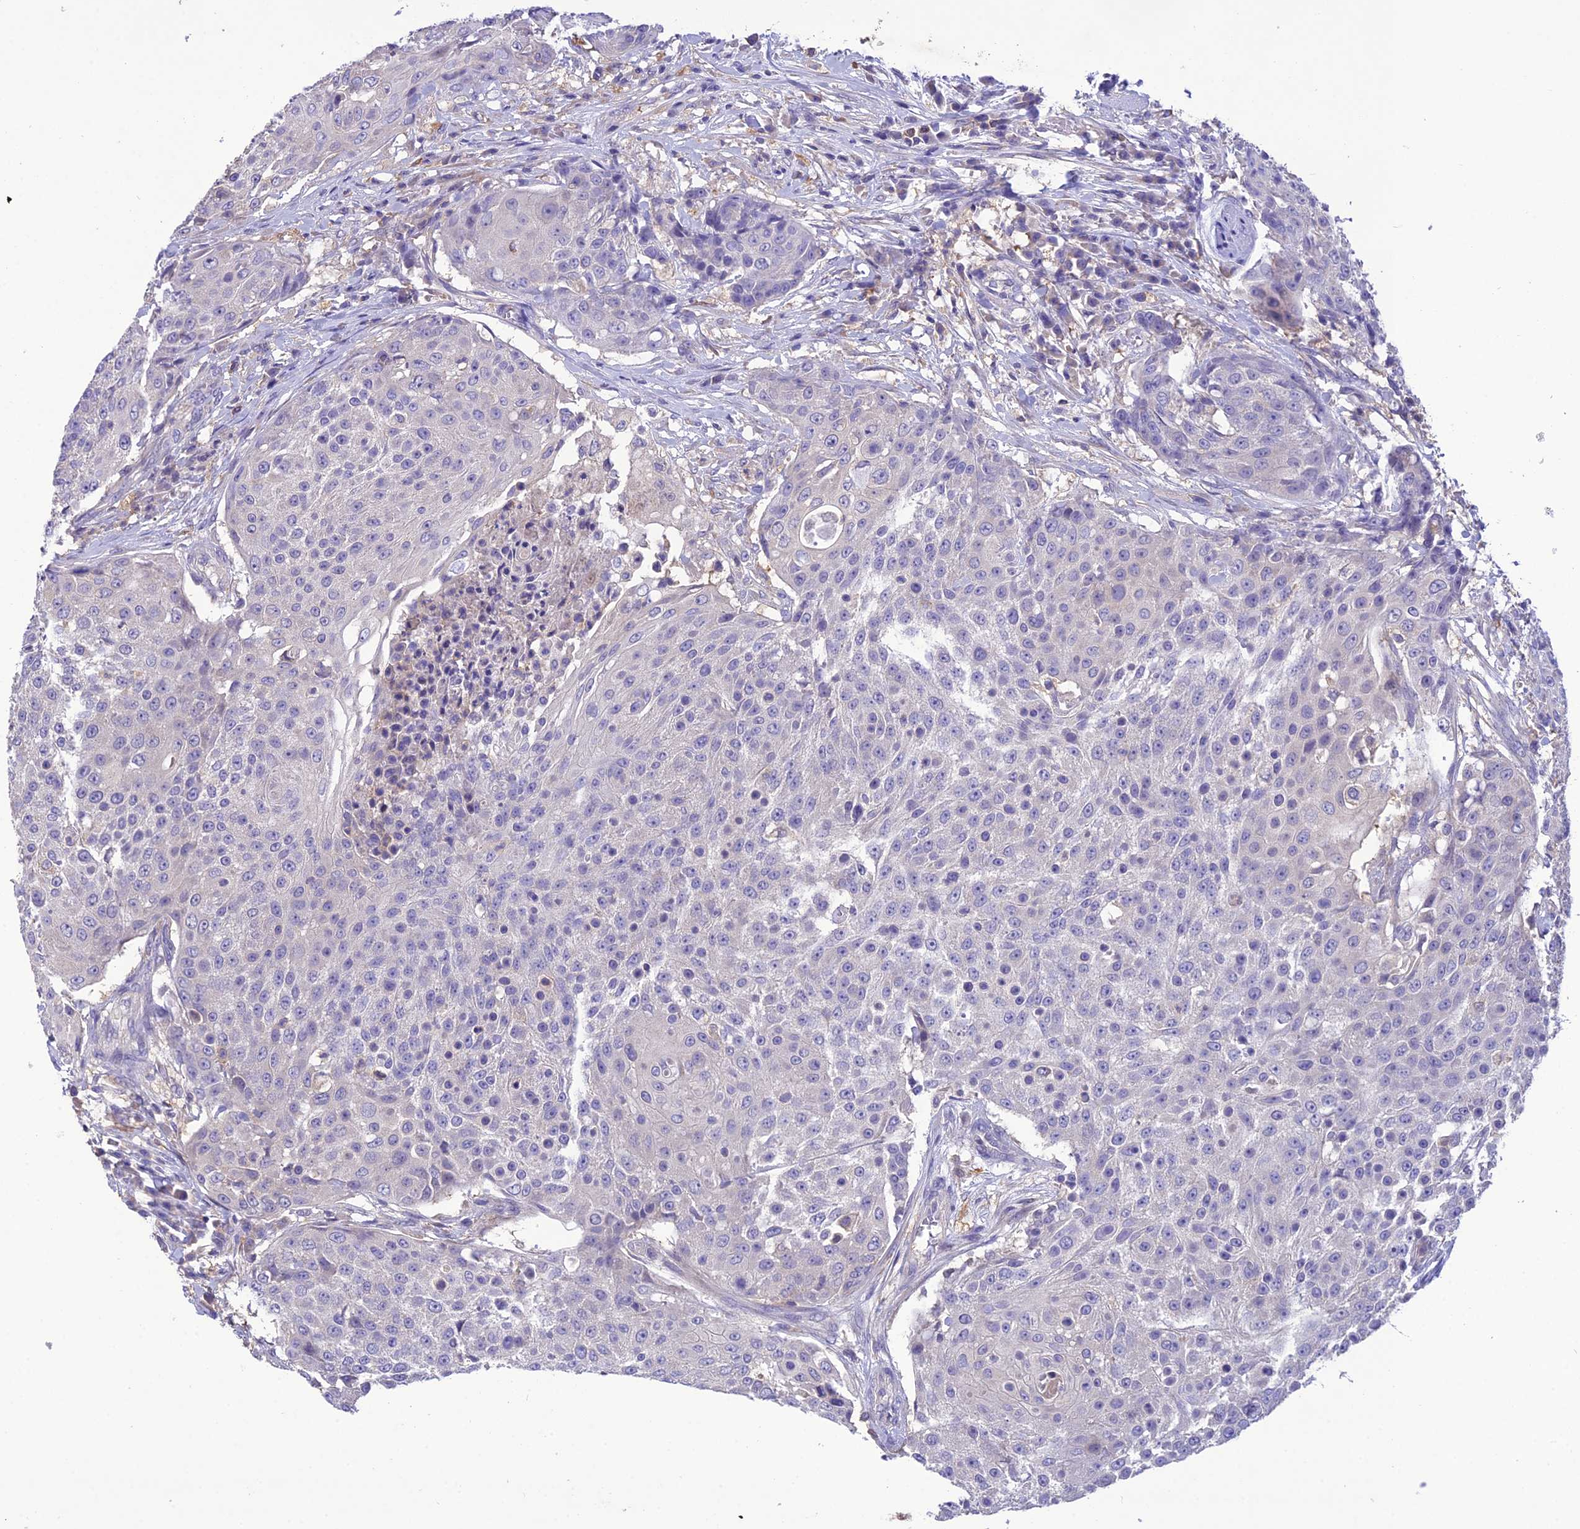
{"staining": {"intensity": "negative", "quantity": "none", "location": "none"}, "tissue": "urothelial cancer", "cell_type": "Tumor cells", "image_type": "cancer", "snomed": [{"axis": "morphology", "description": "Urothelial carcinoma, High grade"}, {"axis": "topography", "description": "Urinary bladder"}], "caption": "DAB (3,3'-diaminobenzidine) immunohistochemical staining of human high-grade urothelial carcinoma exhibits no significant positivity in tumor cells.", "gene": "SNX24", "patient": {"sex": "female", "age": 63}}